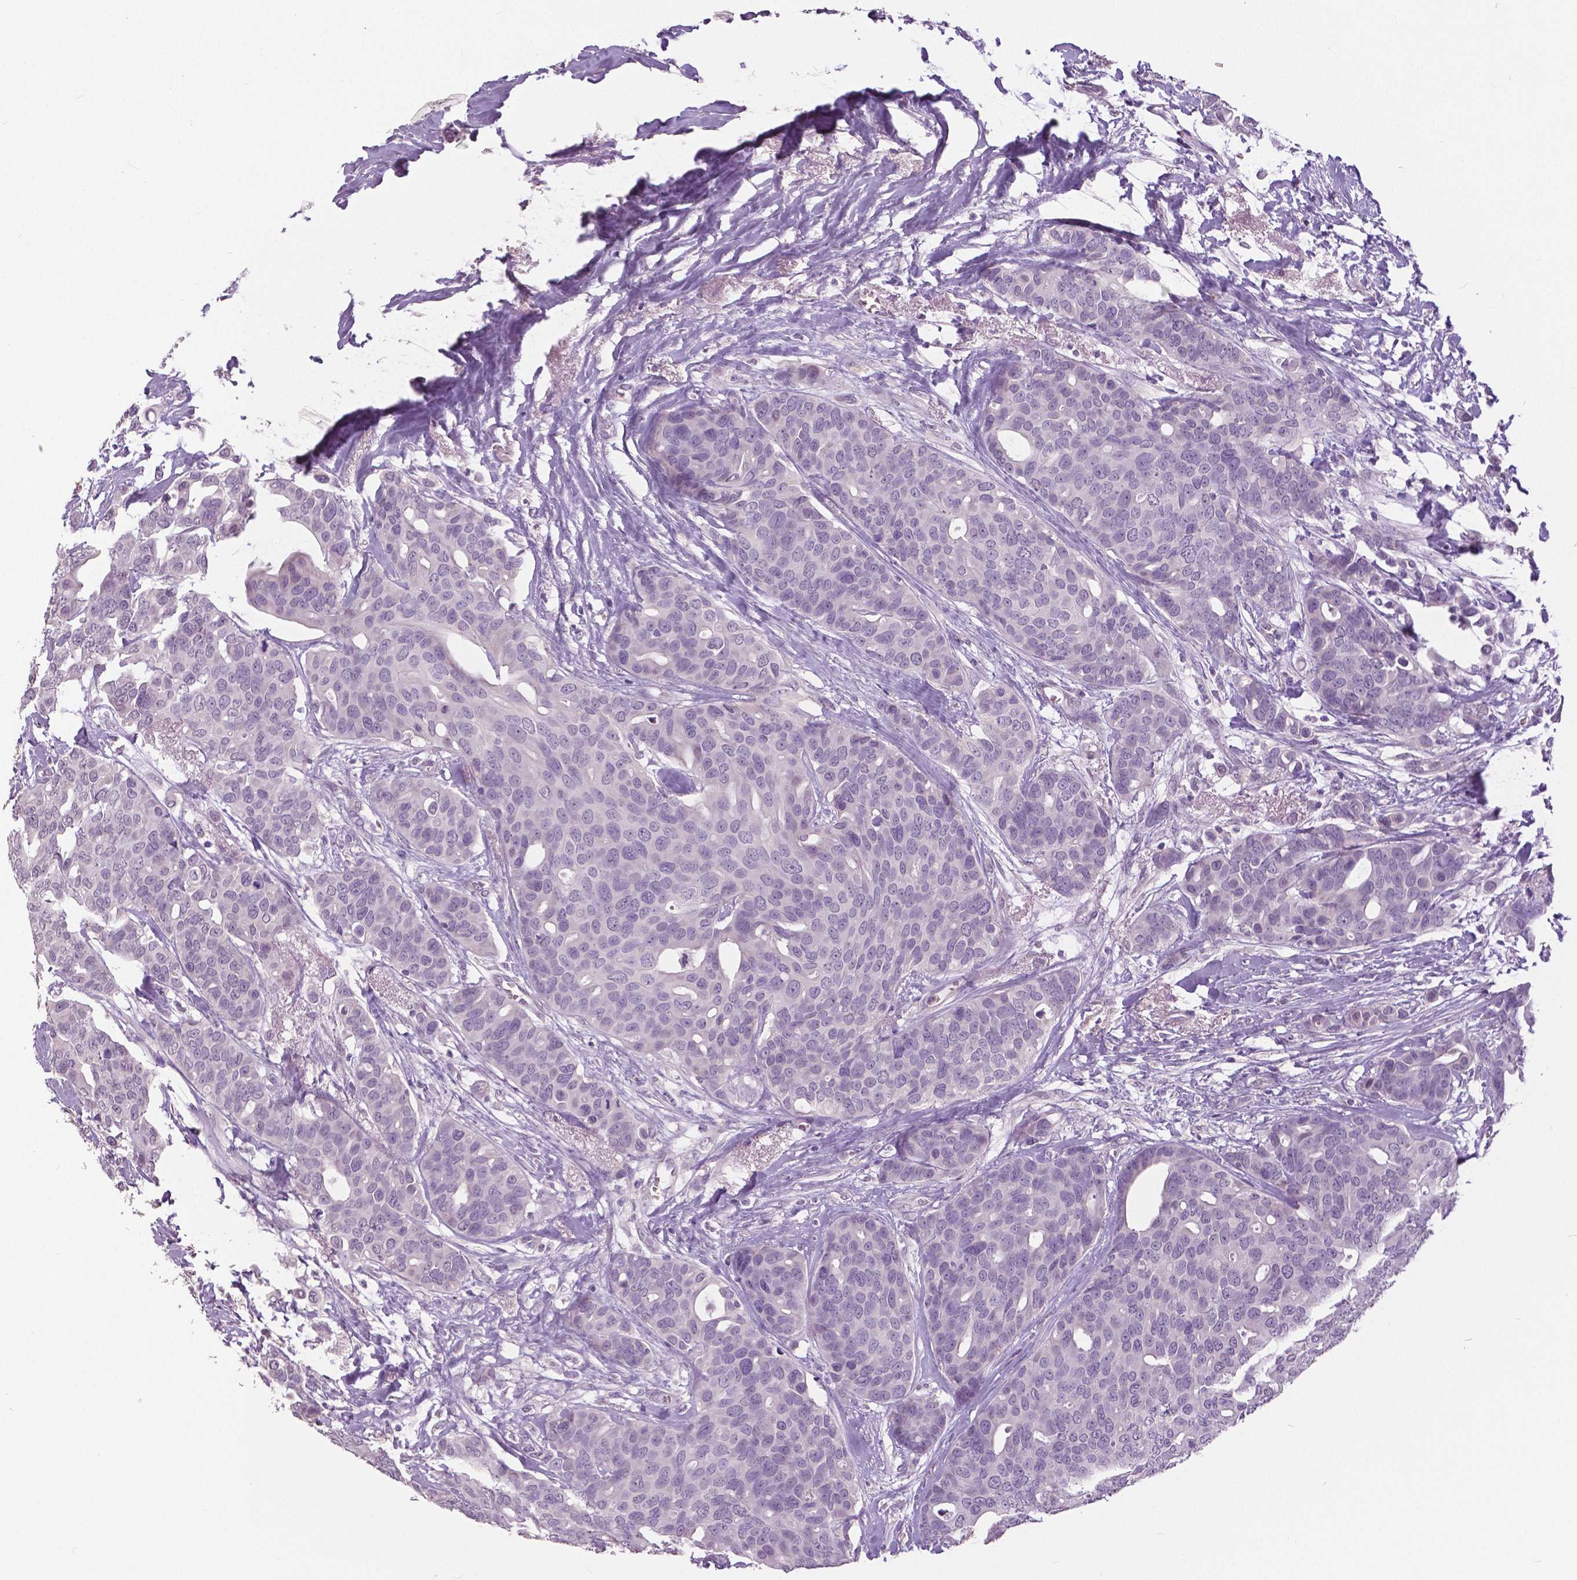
{"staining": {"intensity": "negative", "quantity": "none", "location": "none"}, "tissue": "breast cancer", "cell_type": "Tumor cells", "image_type": "cancer", "snomed": [{"axis": "morphology", "description": "Duct carcinoma"}, {"axis": "topography", "description": "Breast"}], "caption": "Tumor cells show no significant expression in breast cancer.", "gene": "GRIN2A", "patient": {"sex": "female", "age": 54}}